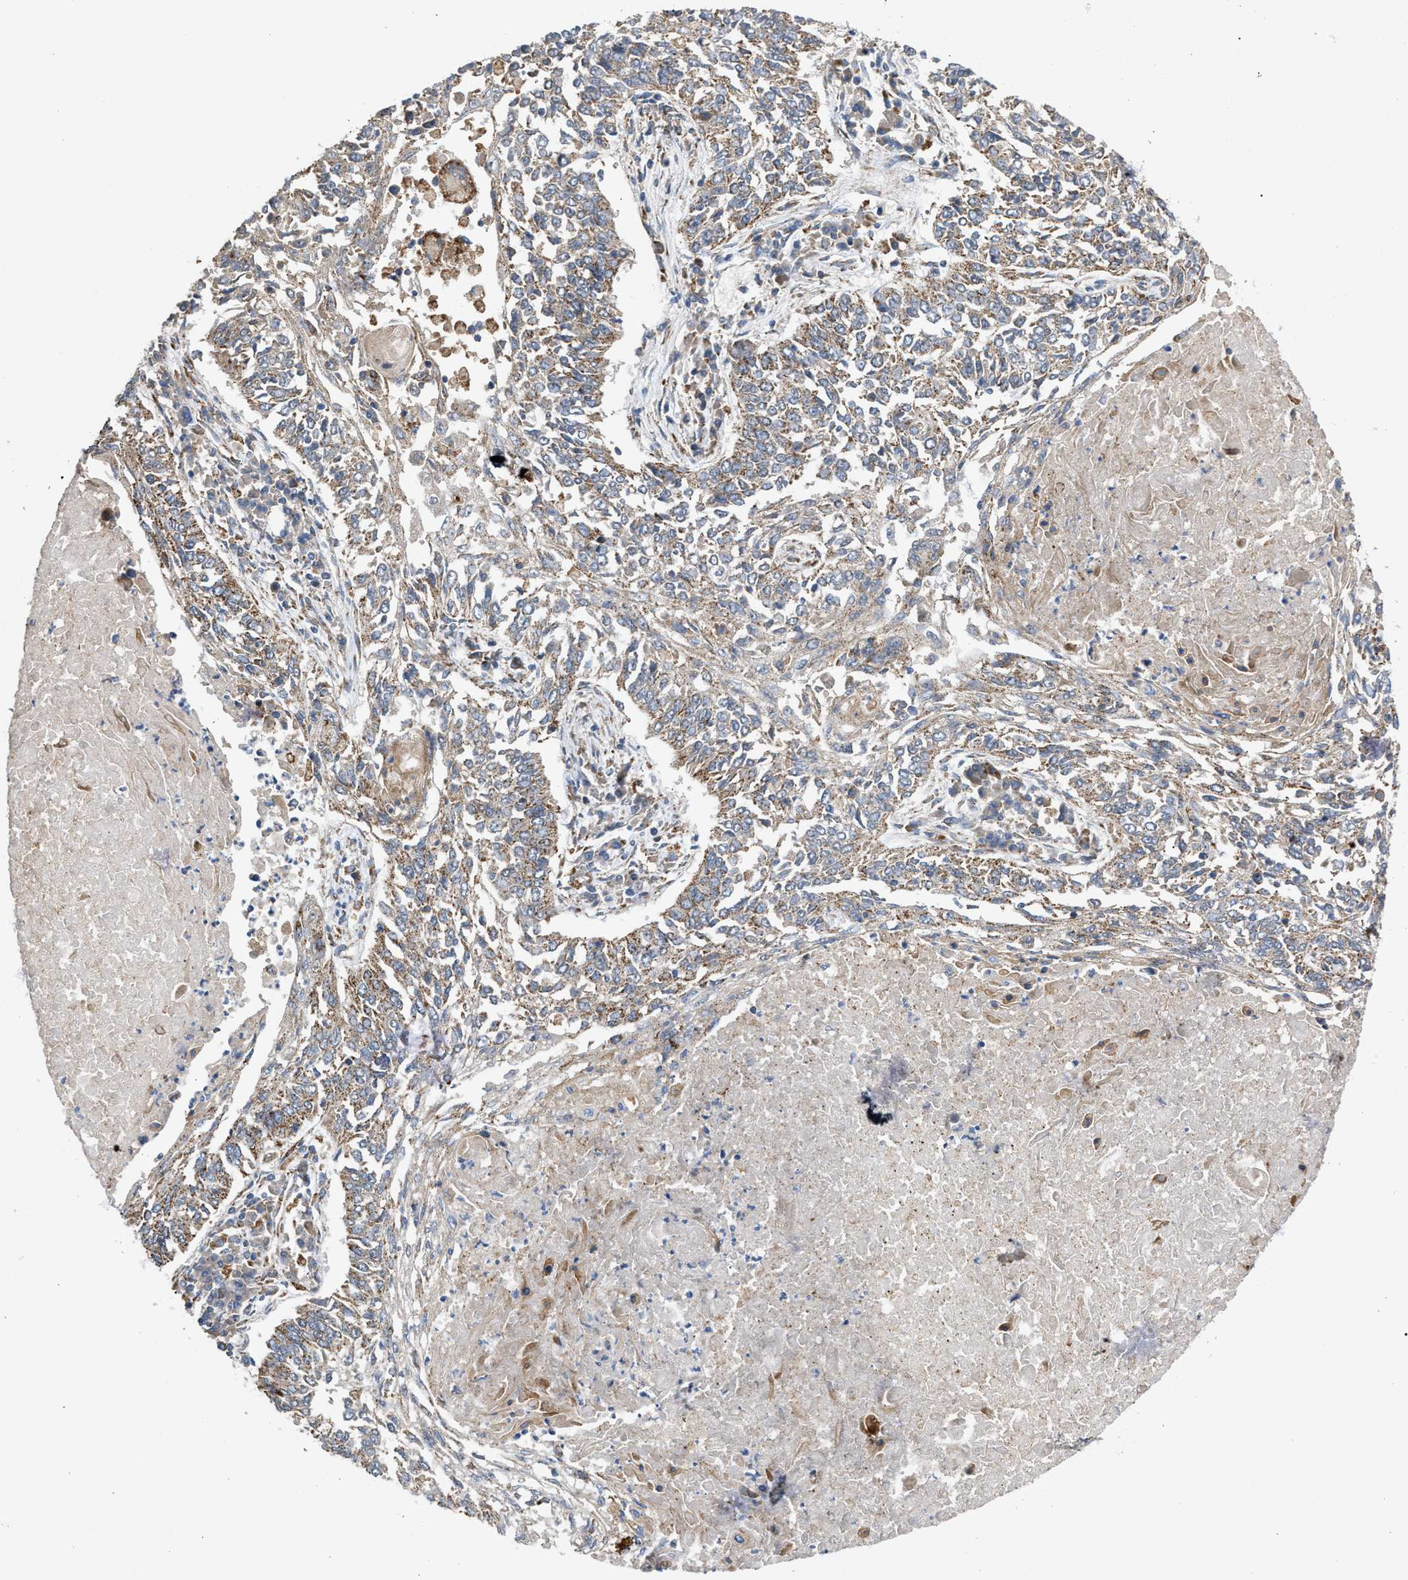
{"staining": {"intensity": "weak", "quantity": "25%-75%", "location": "cytoplasmic/membranous"}, "tissue": "lung cancer", "cell_type": "Tumor cells", "image_type": "cancer", "snomed": [{"axis": "morphology", "description": "Normal tissue, NOS"}, {"axis": "morphology", "description": "Squamous cell carcinoma, NOS"}, {"axis": "topography", "description": "Cartilage tissue"}, {"axis": "topography", "description": "Bronchus"}, {"axis": "topography", "description": "Lung"}], "caption": "About 25%-75% of tumor cells in human lung cancer (squamous cell carcinoma) reveal weak cytoplasmic/membranous protein staining as visualized by brown immunohistochemical staining.", "gene": "TACO1", "patient": {"sex": "female", "age": 49}}